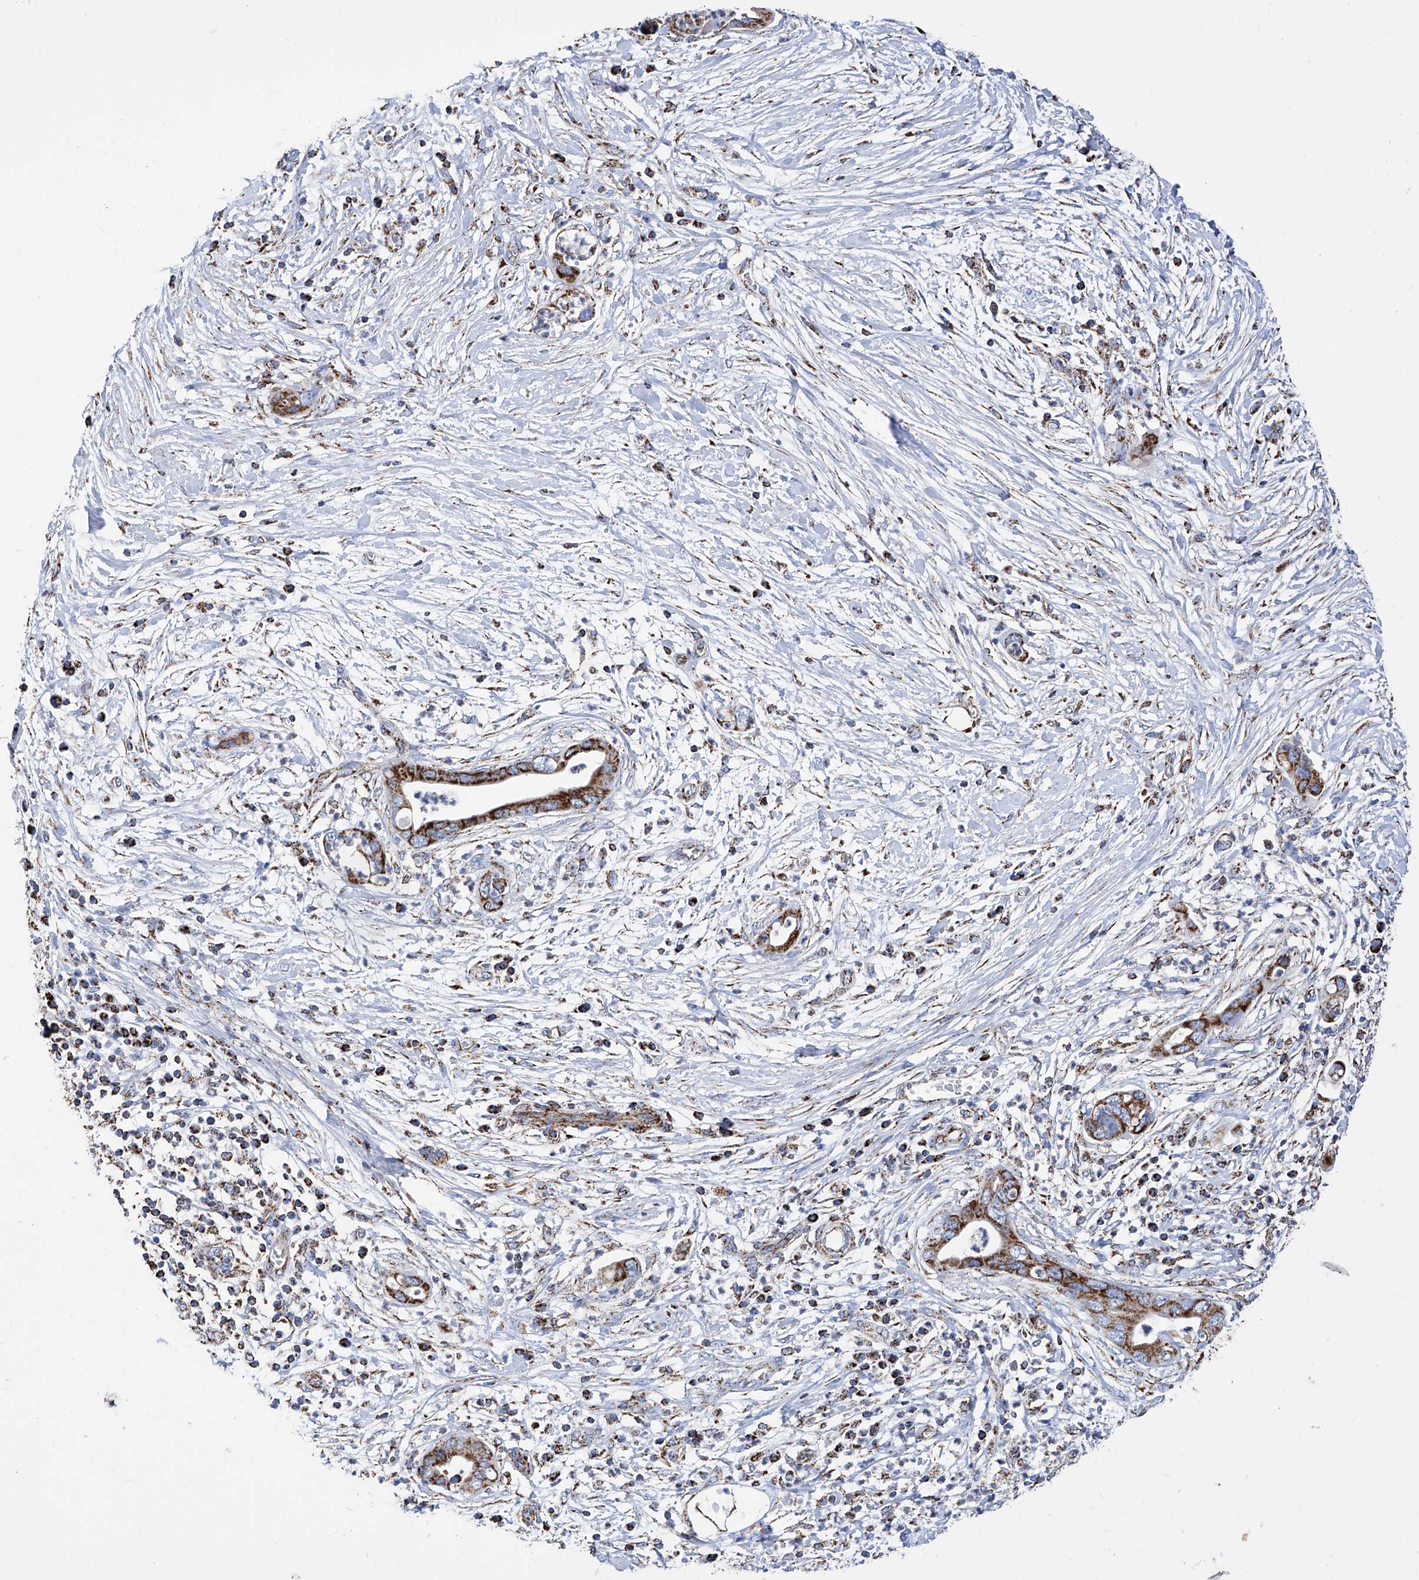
{"staining": {"intensity": "strong", "quantity": ">75%", "location": "cytoplasmic/membranous"}, "tissue": "pancreatic cancer", "cell_type": "Tumor cells", "image_type": "cancer", "snomed": [{"axis": "morphology", "description": "Adenocarcinoma, NOS"}, {"axis": "topography", "description": "Pancreas"}], "caption": "Protein expression analysis of adenocarcinoma (pancreatic) displays strong cytoplasmic/membranous positivity in approximately >75% of tumor cells. (IHC, brightfield microscopy, high magnification).", "gene": "ATP5PF", "patient": {"sex": "male", "age": 75}}